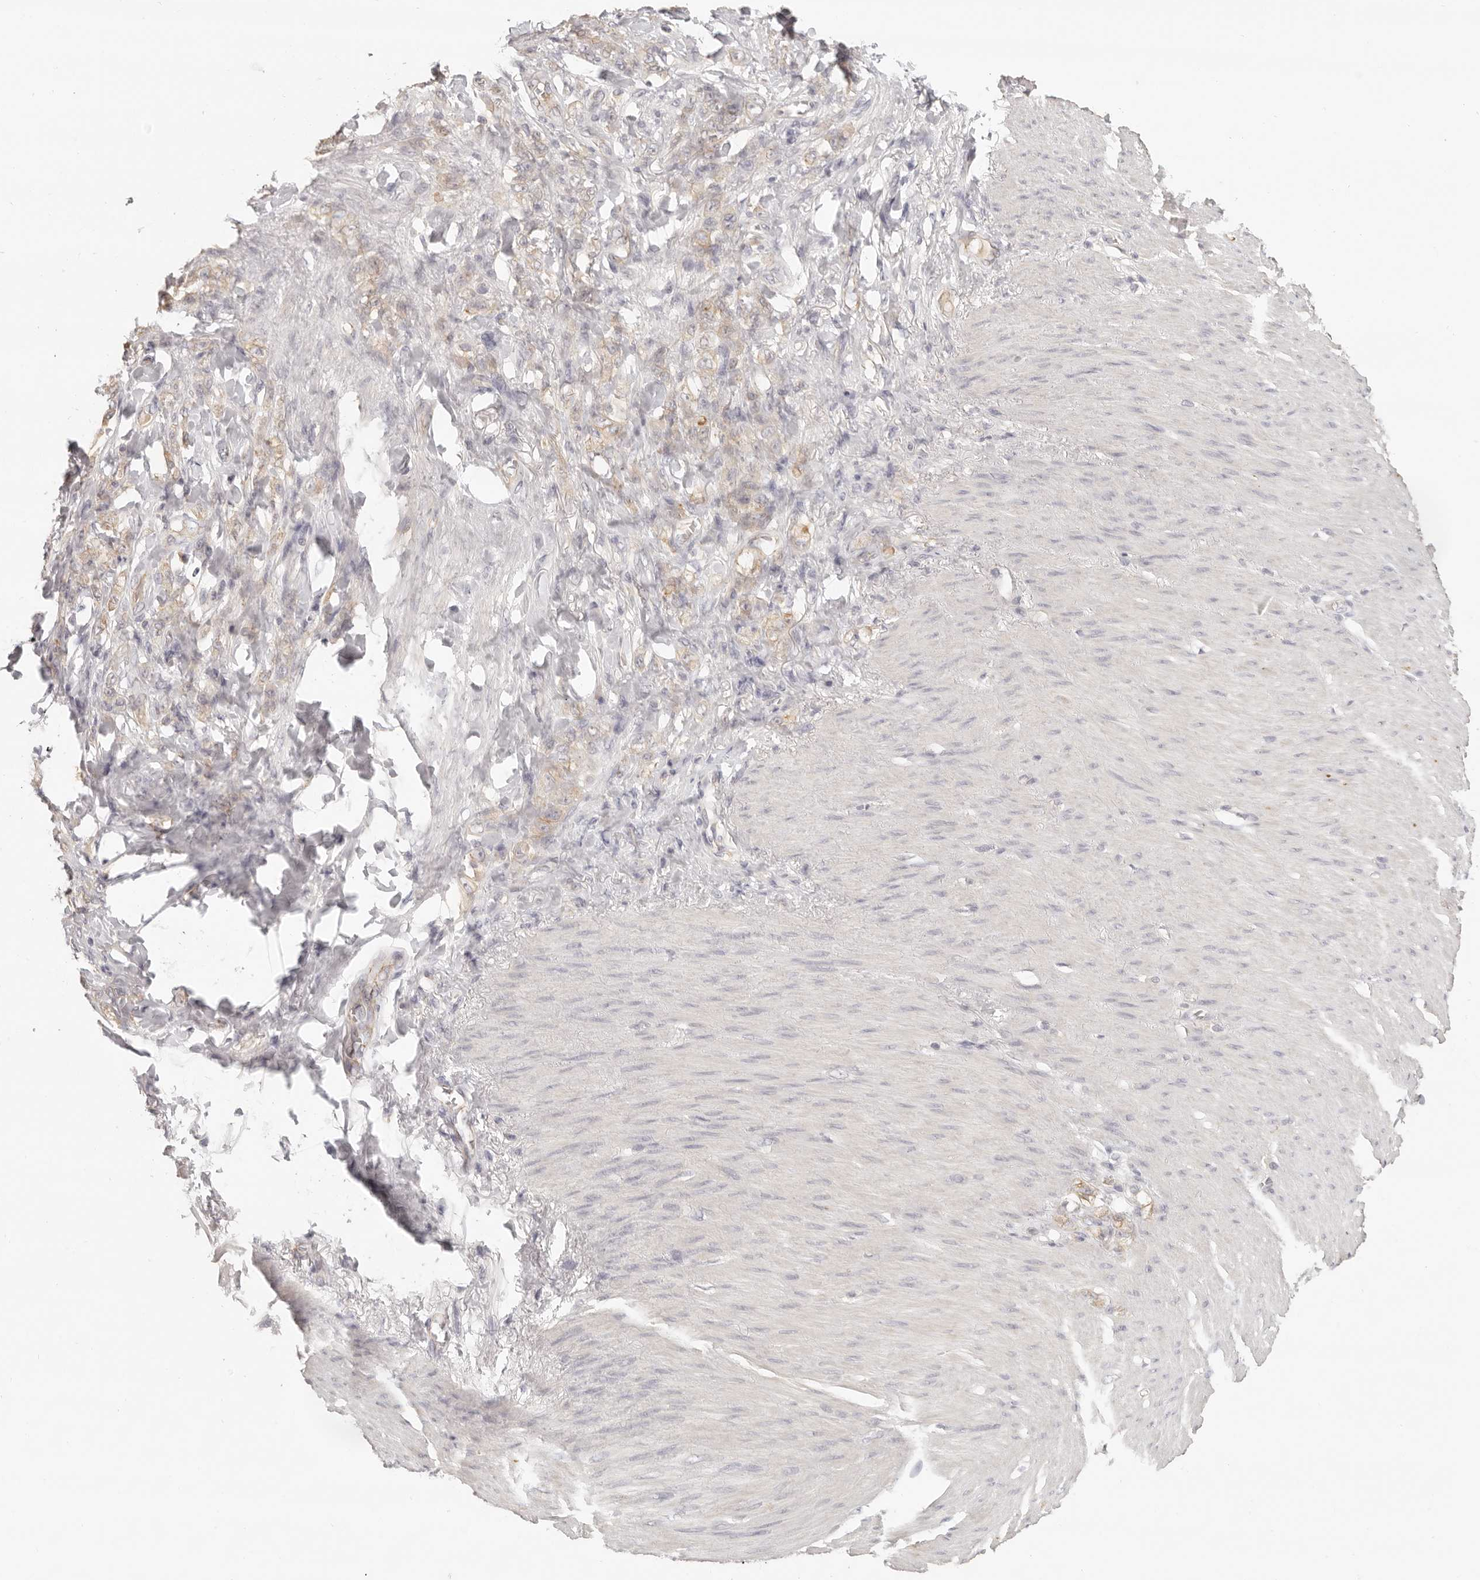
{"staining": {"intensity": "weak", "quantity": "25%-75%", "location": "cytoplasmic/membranous"}, "tissue": "stomach cancer", "cell_type": "Tumor cells", "image_type": "cancer", "snomed": [{"axis": "morphology", "description": "Normal tissue, NOS"}, {"axis": "morphology", "description": "Adenocarcinoma, NOS"}, {"axis": "topography", "description": "Stomach"}], "caption": "A micrograph of stomach cancer stained for a protein shows weak cytoplasmic/membranous brown staining in tumor cells.", "gene": "ANXA9", "patient": {"sex": "male", "age": 82}}